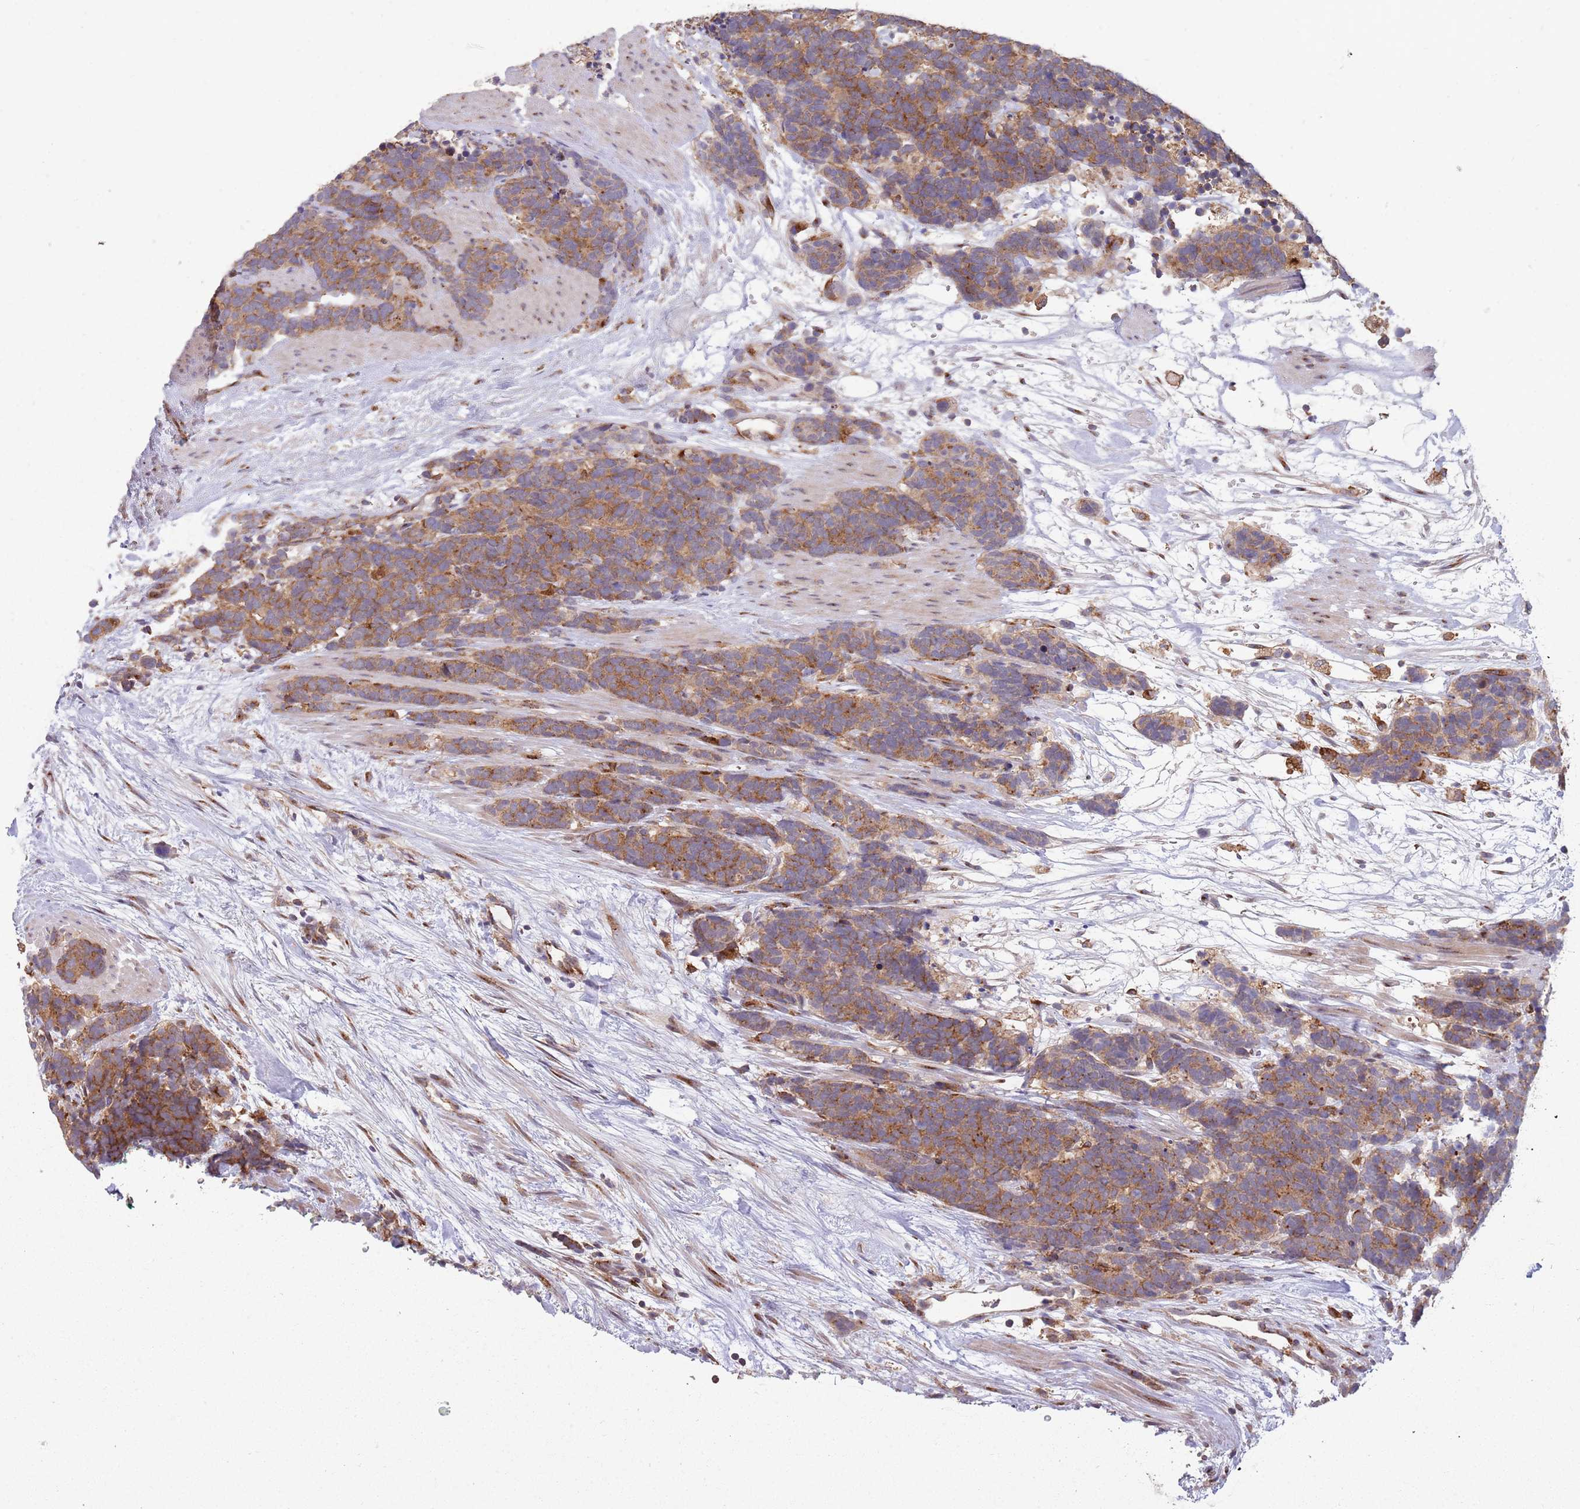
{"staining": {"intensity": "moderate", "quantity": ">75%", "location": "cytoplasmic/membranous"}, "tissue": "carcinoid", "cell_type": "Tumor cells", "image_type": "cancer", "snomed": [{"axis": "morphology", "description": "Carcinoma, NOS"}, {"axis": "morphology", "description": "Carcinoid, malignant, NOS"}, {"axis": "topography", "description": "Prostate"}], "caption": "Immunohistochemical staining of human carcinoid shows medium levels of moderate cytoplasmic/membranous positivity in approximately >75% of tumor cells.", "gene": "BTBD7", "patient": {"sex": "male", "age": 57}}